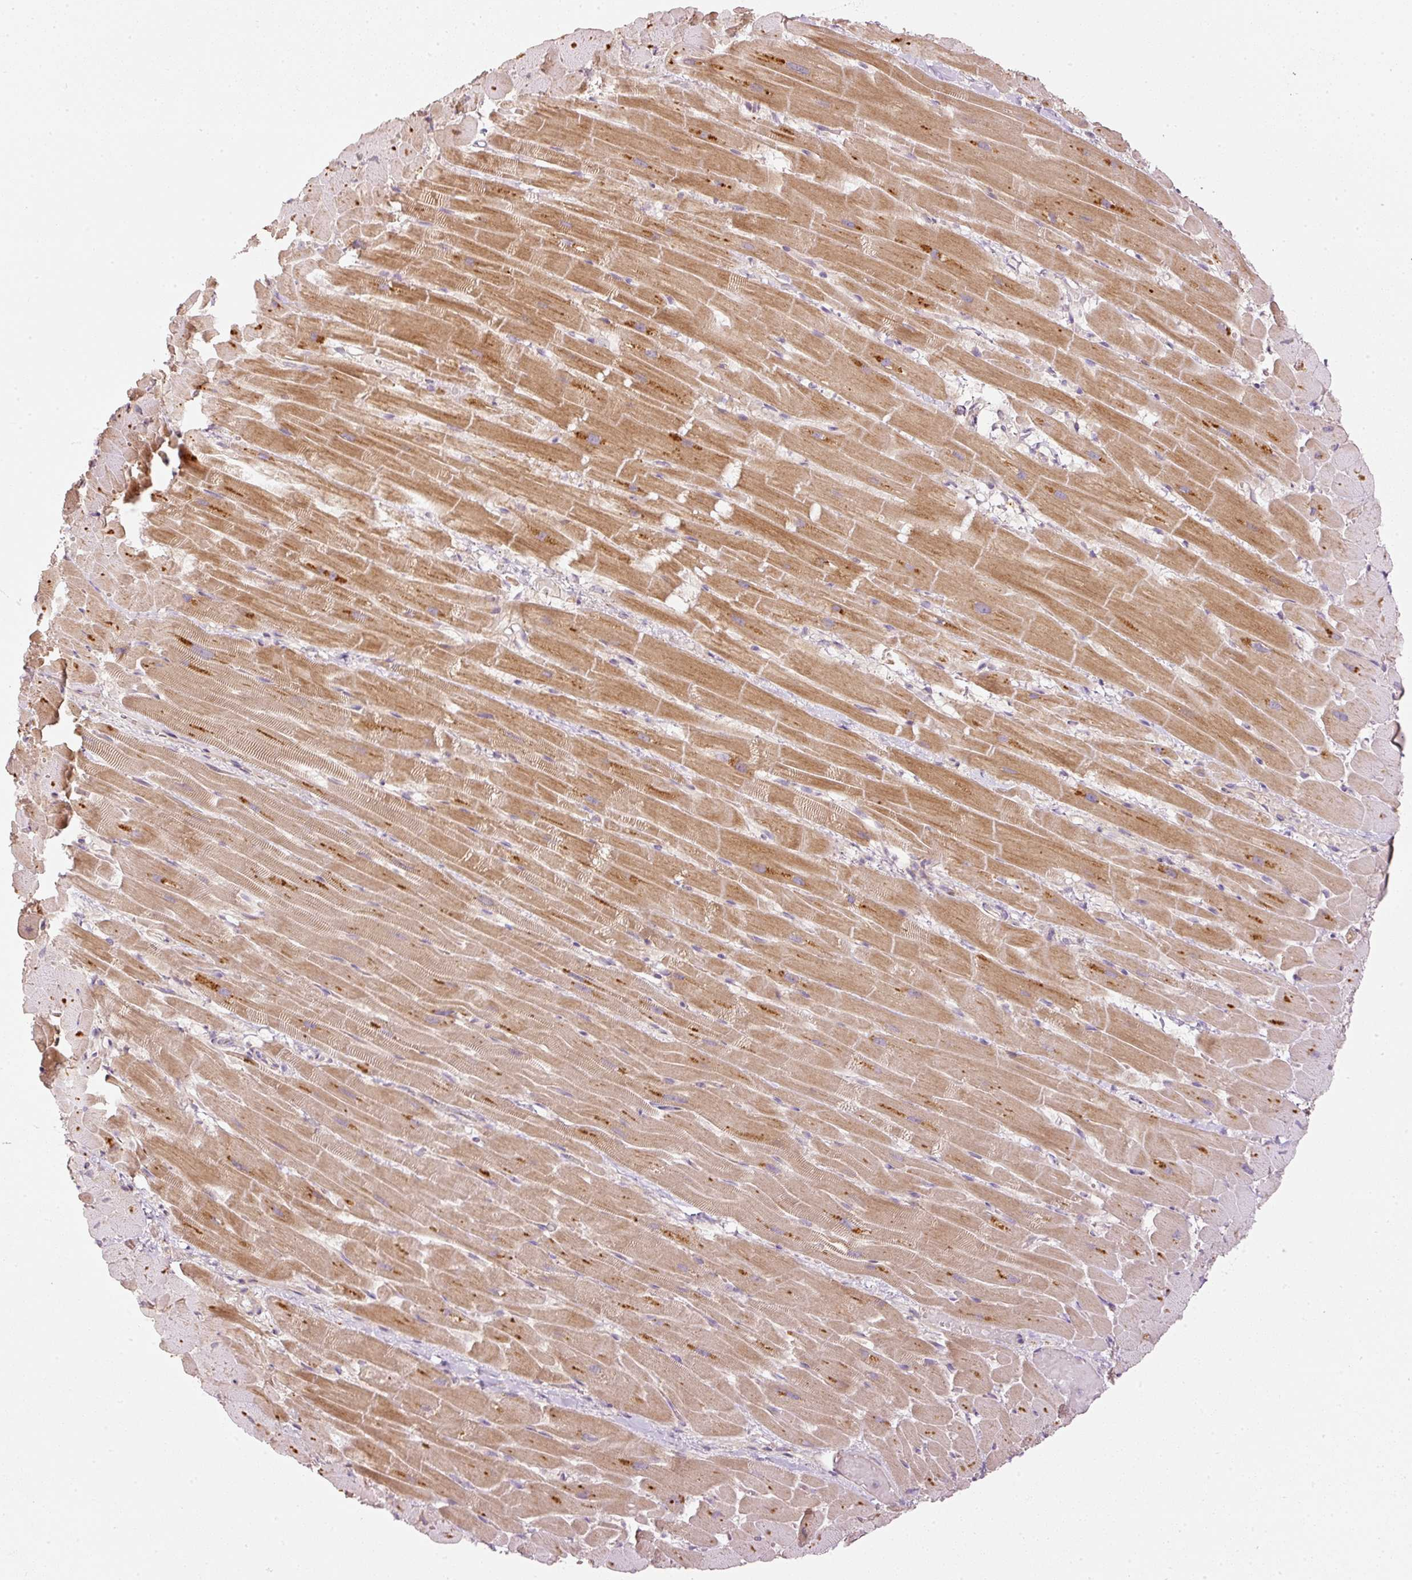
{"staining": {"intensity": "moderate", "quantity": "25%-75%", "location": "cytoplasmic/membranous"}, "tissue": "heart muscle", "cell_type": "Cardiomyocytes", "image_type": "normal", "snomed": [{"axis": "morphology", "description": "Normal tissue, NOS"}, {"axis": "topography", "description": "Heart"}], "caption": "IHC staining of unremarkable heart muscle, which reveals medium levels of moderate cytoplasmic/membranous positivity in about 25%-75% of cardiomyocytes indicating moderate cytoplasmic/membranous protein expression. The staining was performed using DAB (3,3'-diaminobenzidine) (brown) for protein detection and nuclei were counterstained in hematoxylin (blue).", "gene": "SERPING1", "patient": {"sex": "male", "age": 37}}